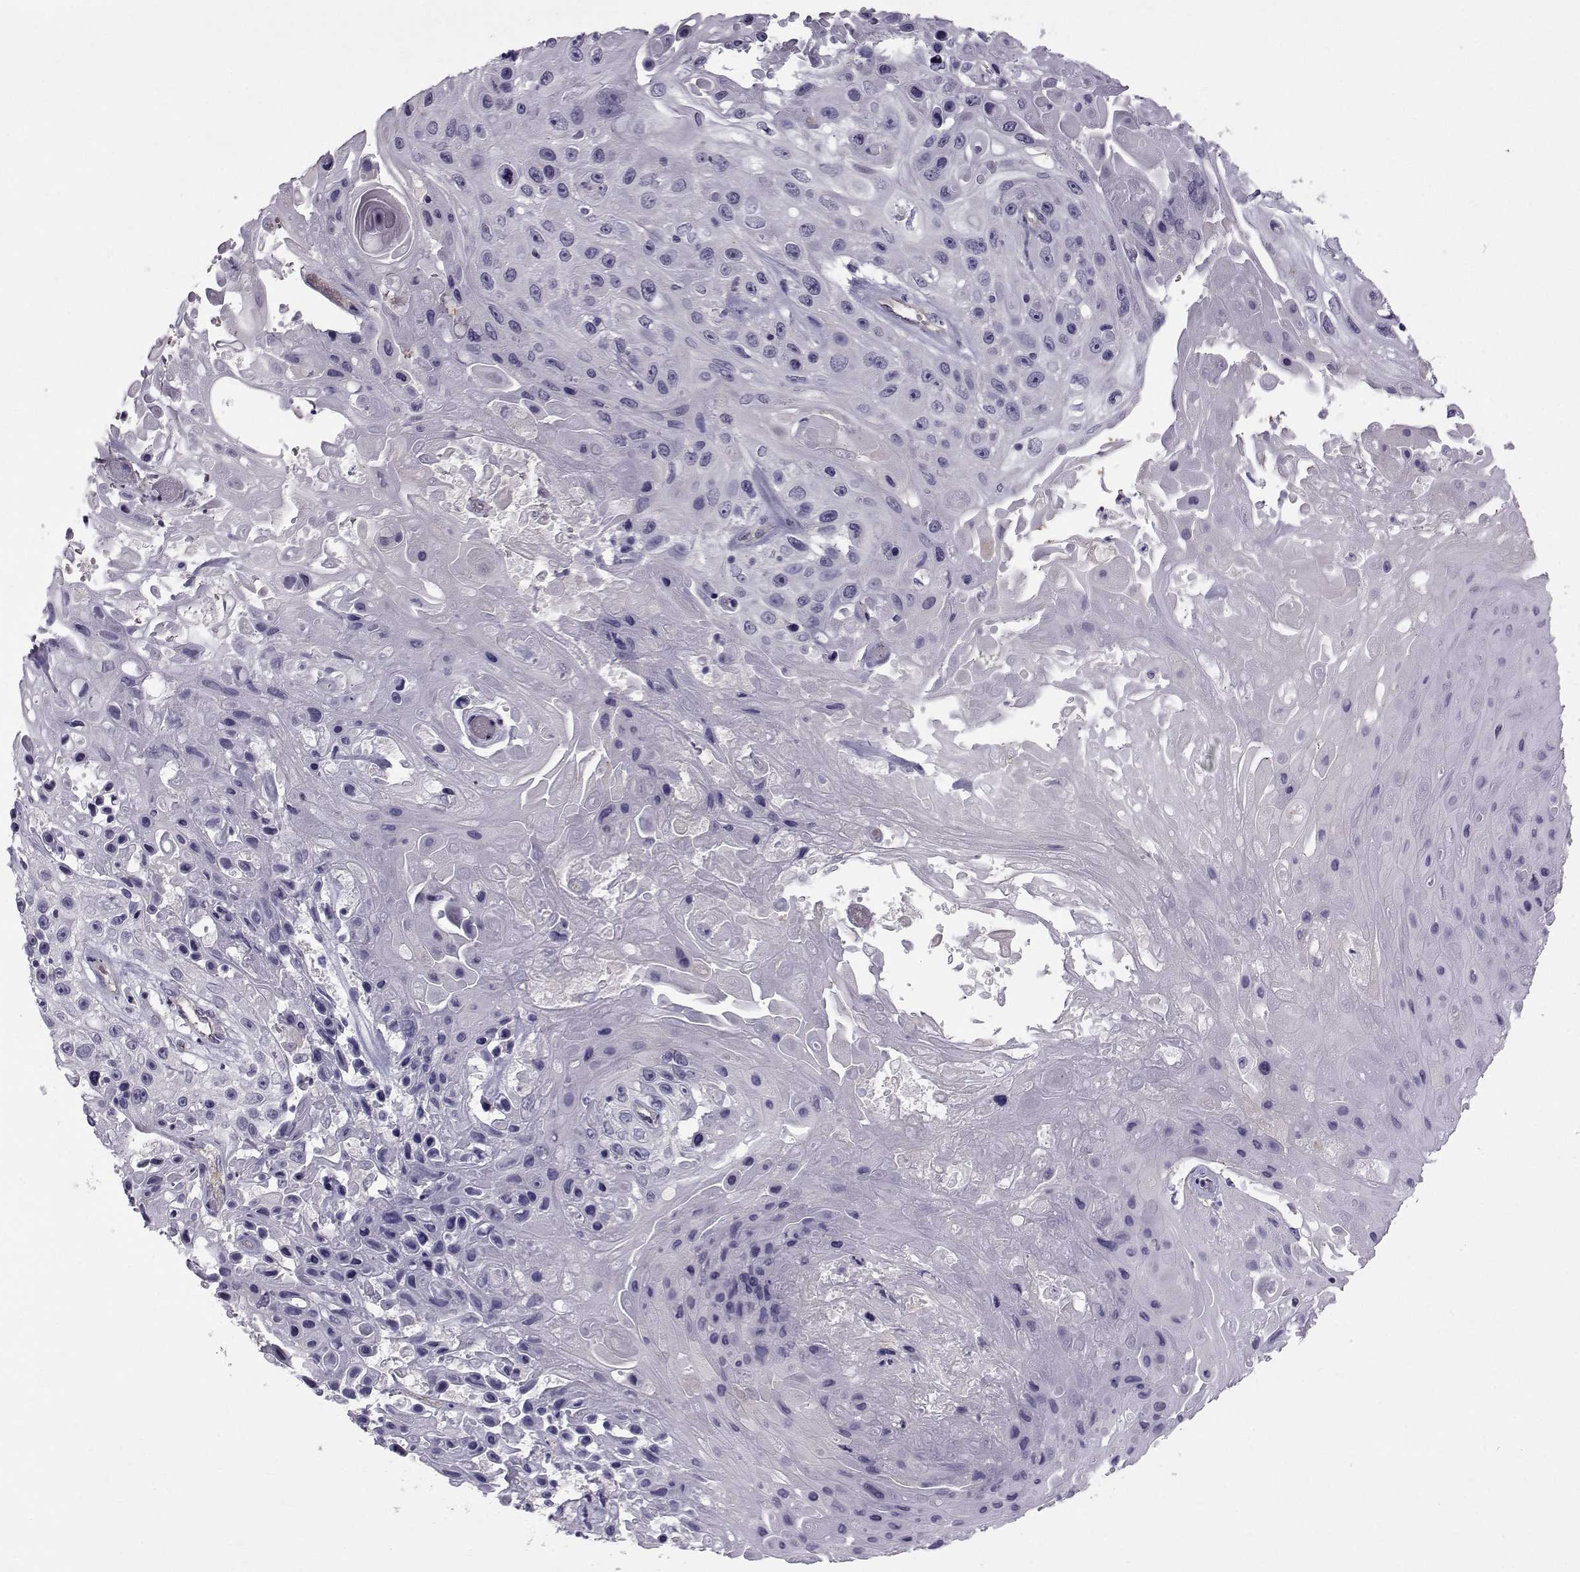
{"staining": {"intensity": "negative", "quantity": "none", "location": "none"}, "tissue": "skin cancer", "cell_type": "Tumor cells", "image_type": "cancer", "snomed": [{"axis": "morphology", "description": "Squamous cell carcinoma, NOS"}, {"axis": "topography", "description": "Skin"}], "caption": "Protein analysis of skin cancer shows no significant expression in tumor cells.", "gene": "QPCT", "patient": {"sex": "male", "age": 82}}